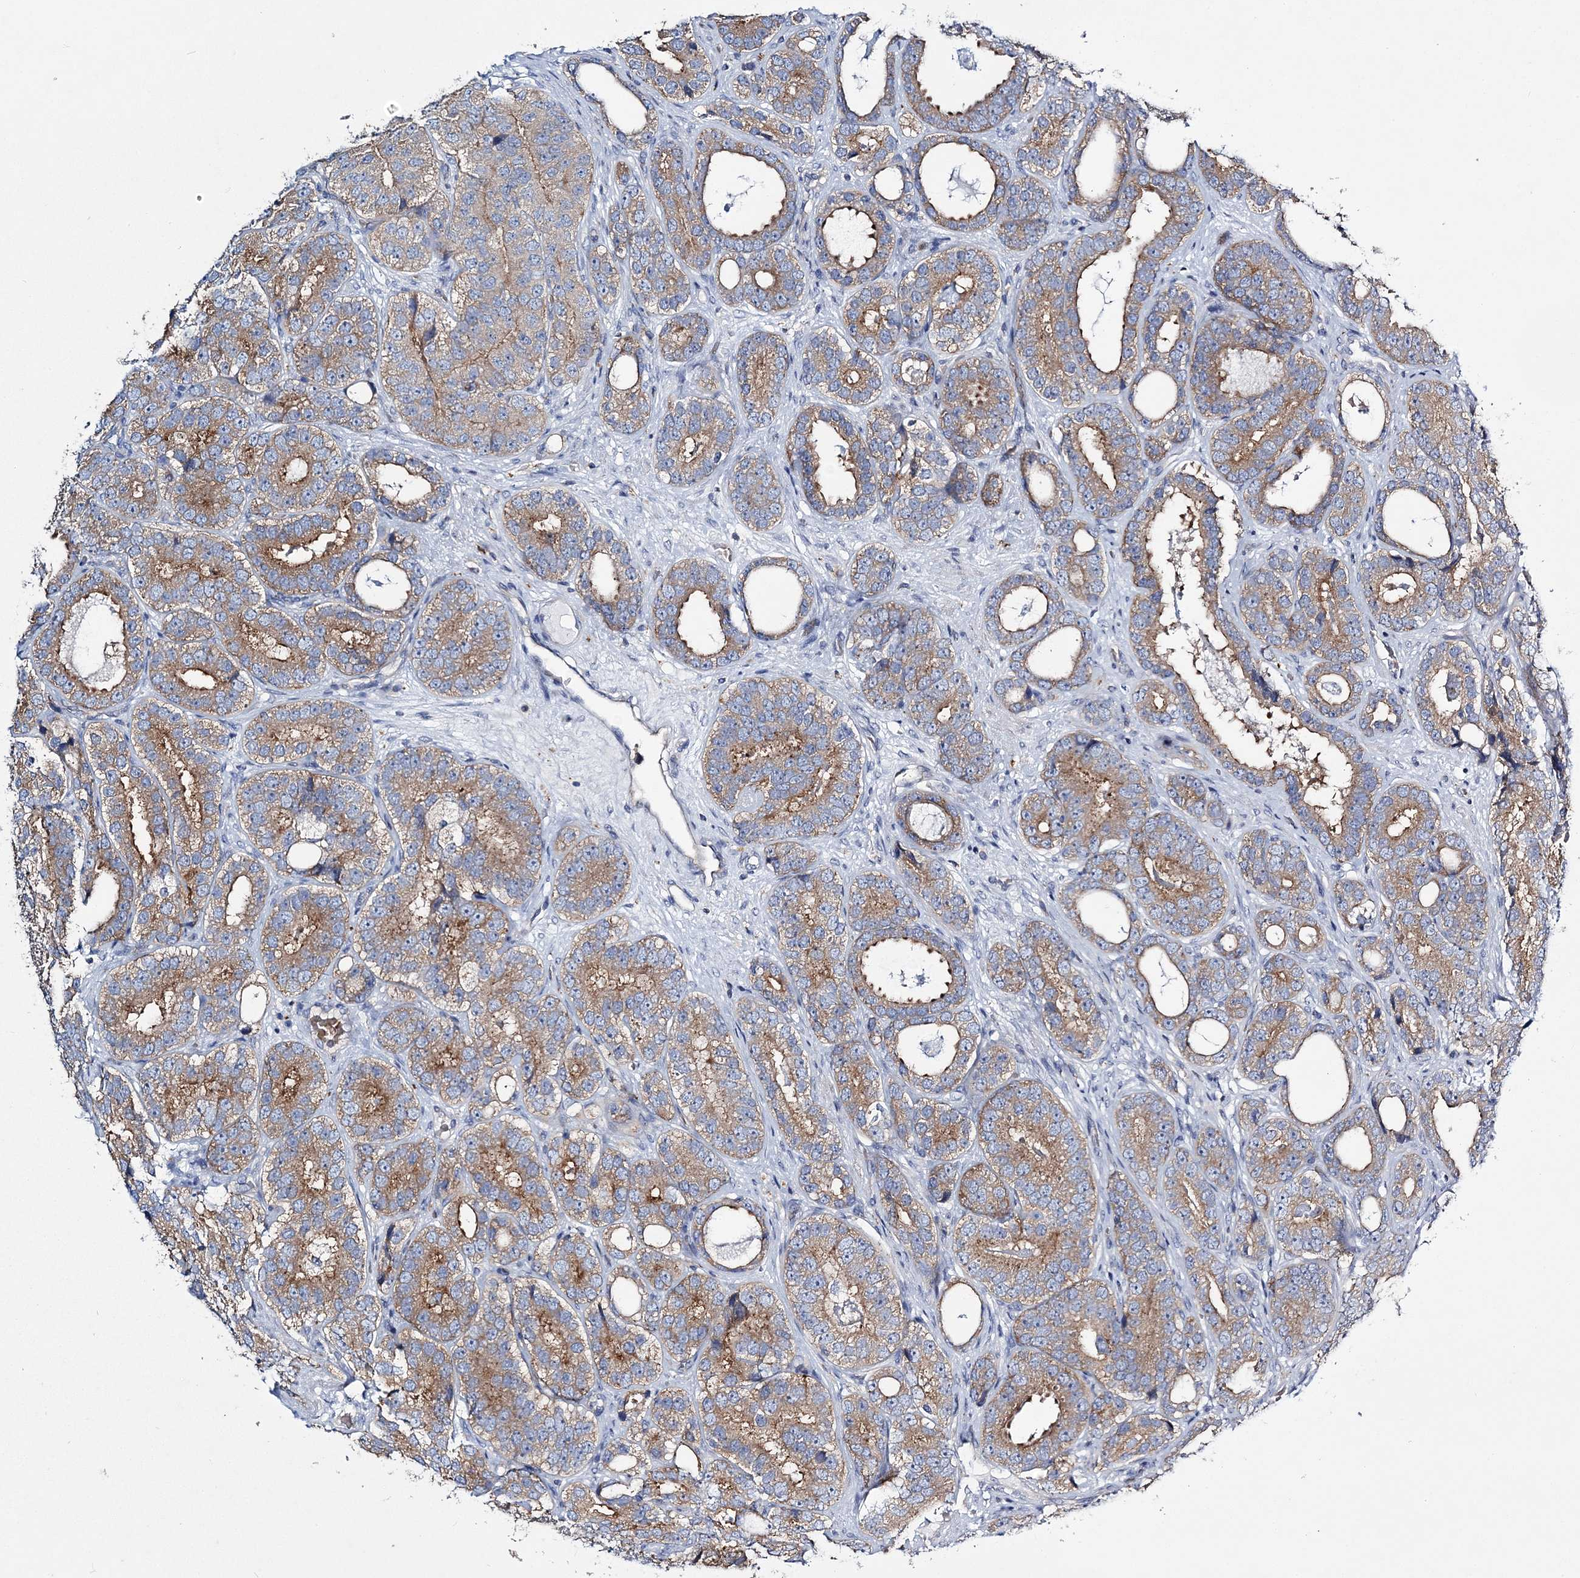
{"staining": {"intensity": "moderate", "quantity": ">75%", "location": "cytoplasmic/membranous"}, "tissue": "prostate cancer", "cell_type": "Tumor cells", "image_type": "cancer", "snomed": [{"axis": "morphology", "description": "Adenocarcinoma, High grade"}, {"axis": "topography", "description": "Prostate"}], "caption": "Immunohistochemical staining of prostate cancer displays medium levels of moderate cytoplasmic/membranous expression in approximately >75% of tumor cells. Ihc stains the protein in brown and the nuclei are stained blue.", "gene": "ATP11B", "patient": {"sex": "male", "age": 56}}